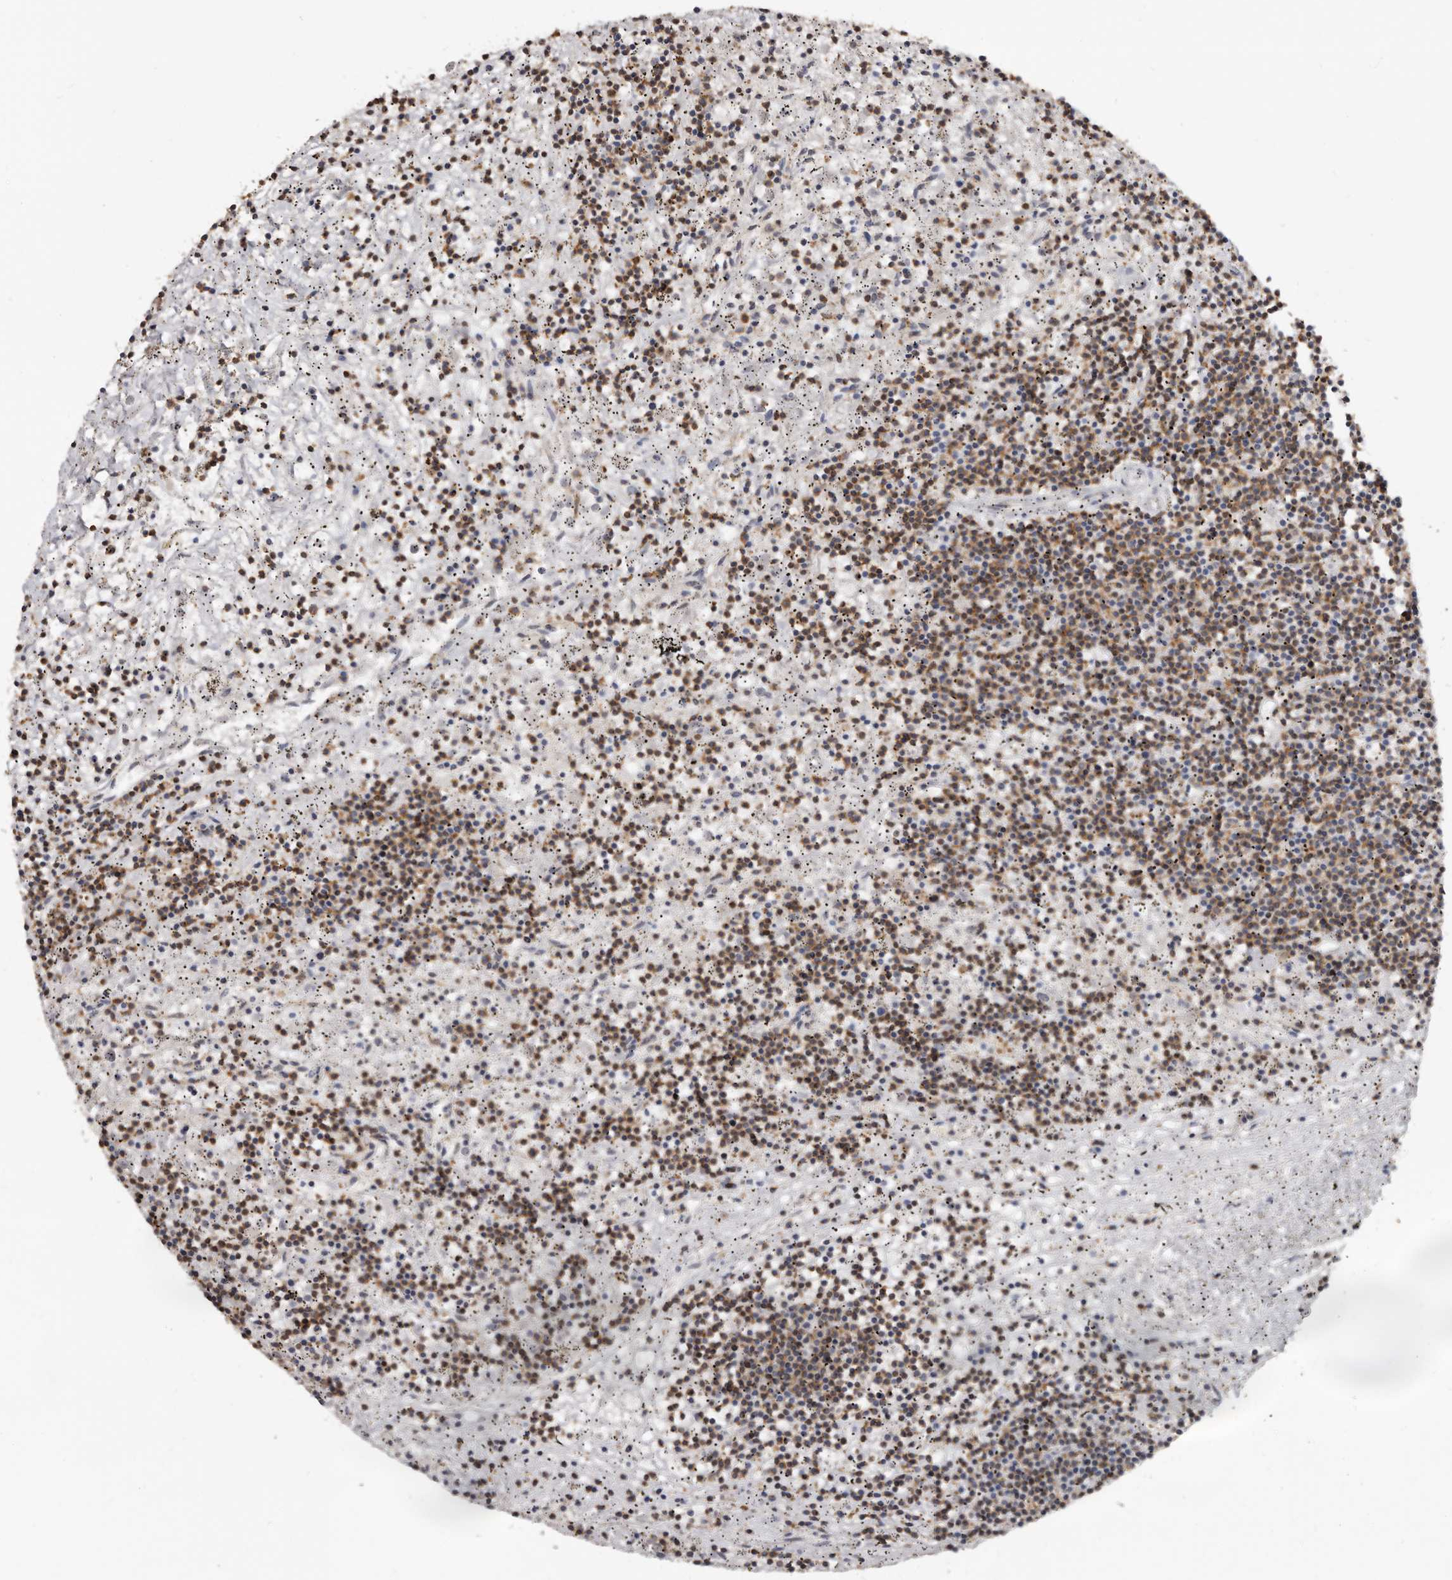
{"staining": {"intensity": "moderate", "quantity": "25%-75%", "location": "cytoplasmic/membranous"}, "tissue": "lymphoma", "cell_type": "Tumor cells", "image_type": "cancer", "snomed": [{"axis": "morphology", "description": "Malignant lymphoma, non-Hodgkin's type, Low grade"}, {"axis": "topography", "description": "Spleen"}], "caption": "Low-grade malignant lymphoma, non-Hodgkin's type stained with a brown dye demonstrates moderate cytoplasmic/membranous positive expression in about 25%-75% of tumor cells.", "gene": "SCAF4", "patient": {"sex": "male", "age": 76}}